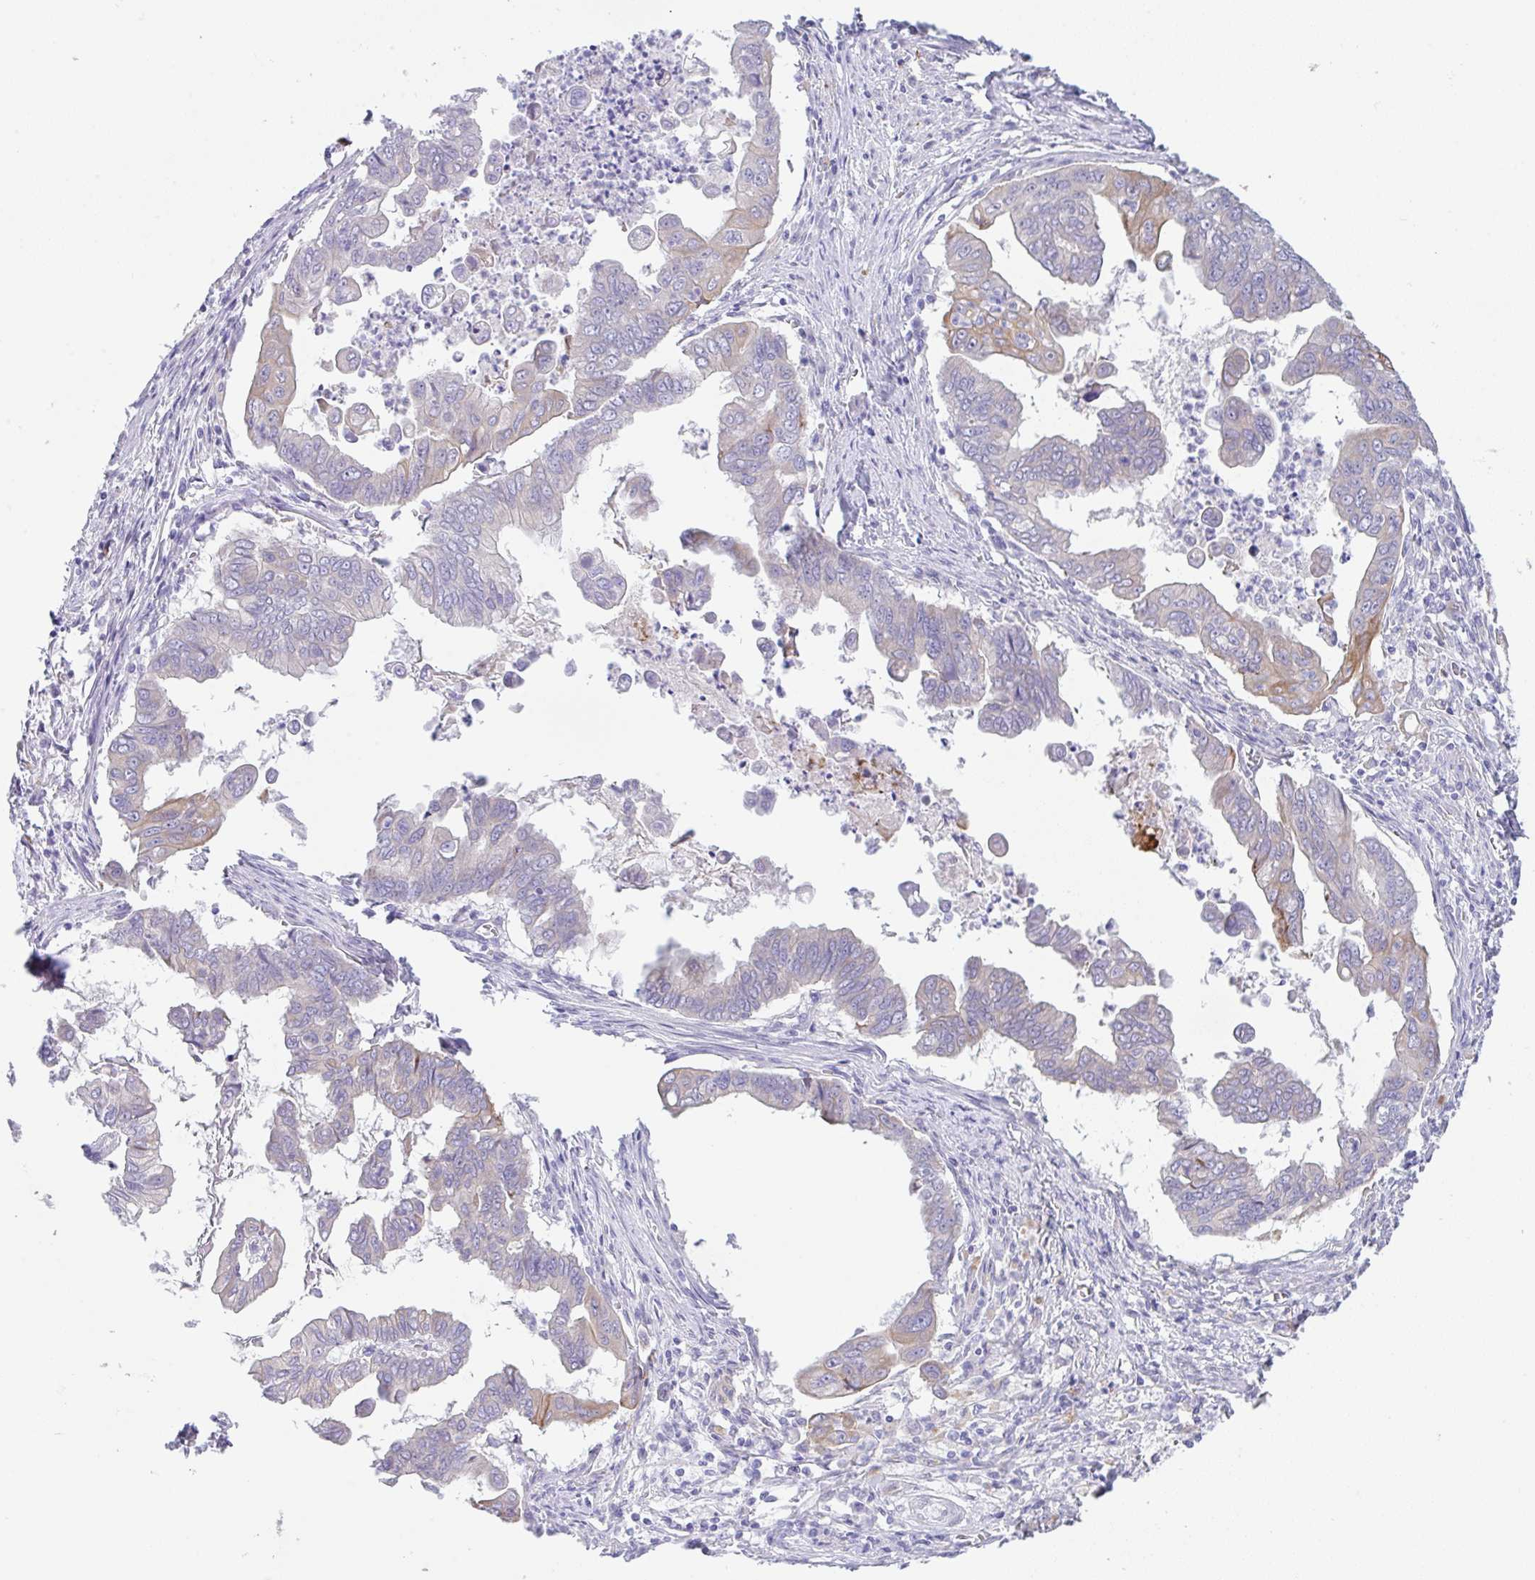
{"staining": {"intensity": "moderate", "quantity": "<25%", "location": "cytoplasmic/membranous"}, "tissue": "stomach cancer", "cell_type": "Tumor cells", "image_type": "cancer", "snomed": [{"axis": "morphology", "description": "Adenocarcinoma, NOS"}, {"axis": "topography", "description": "Stomach, upper"}], "caption": "This is an image of immunohistochemistry (IHC) staining of adenocarcinoma (stomach), which shows moderate positivity in the cytoplasmic/membranous of tumor cells.", "gene": "TRAF4", "patient": {"sex": "male", "age": 80}}